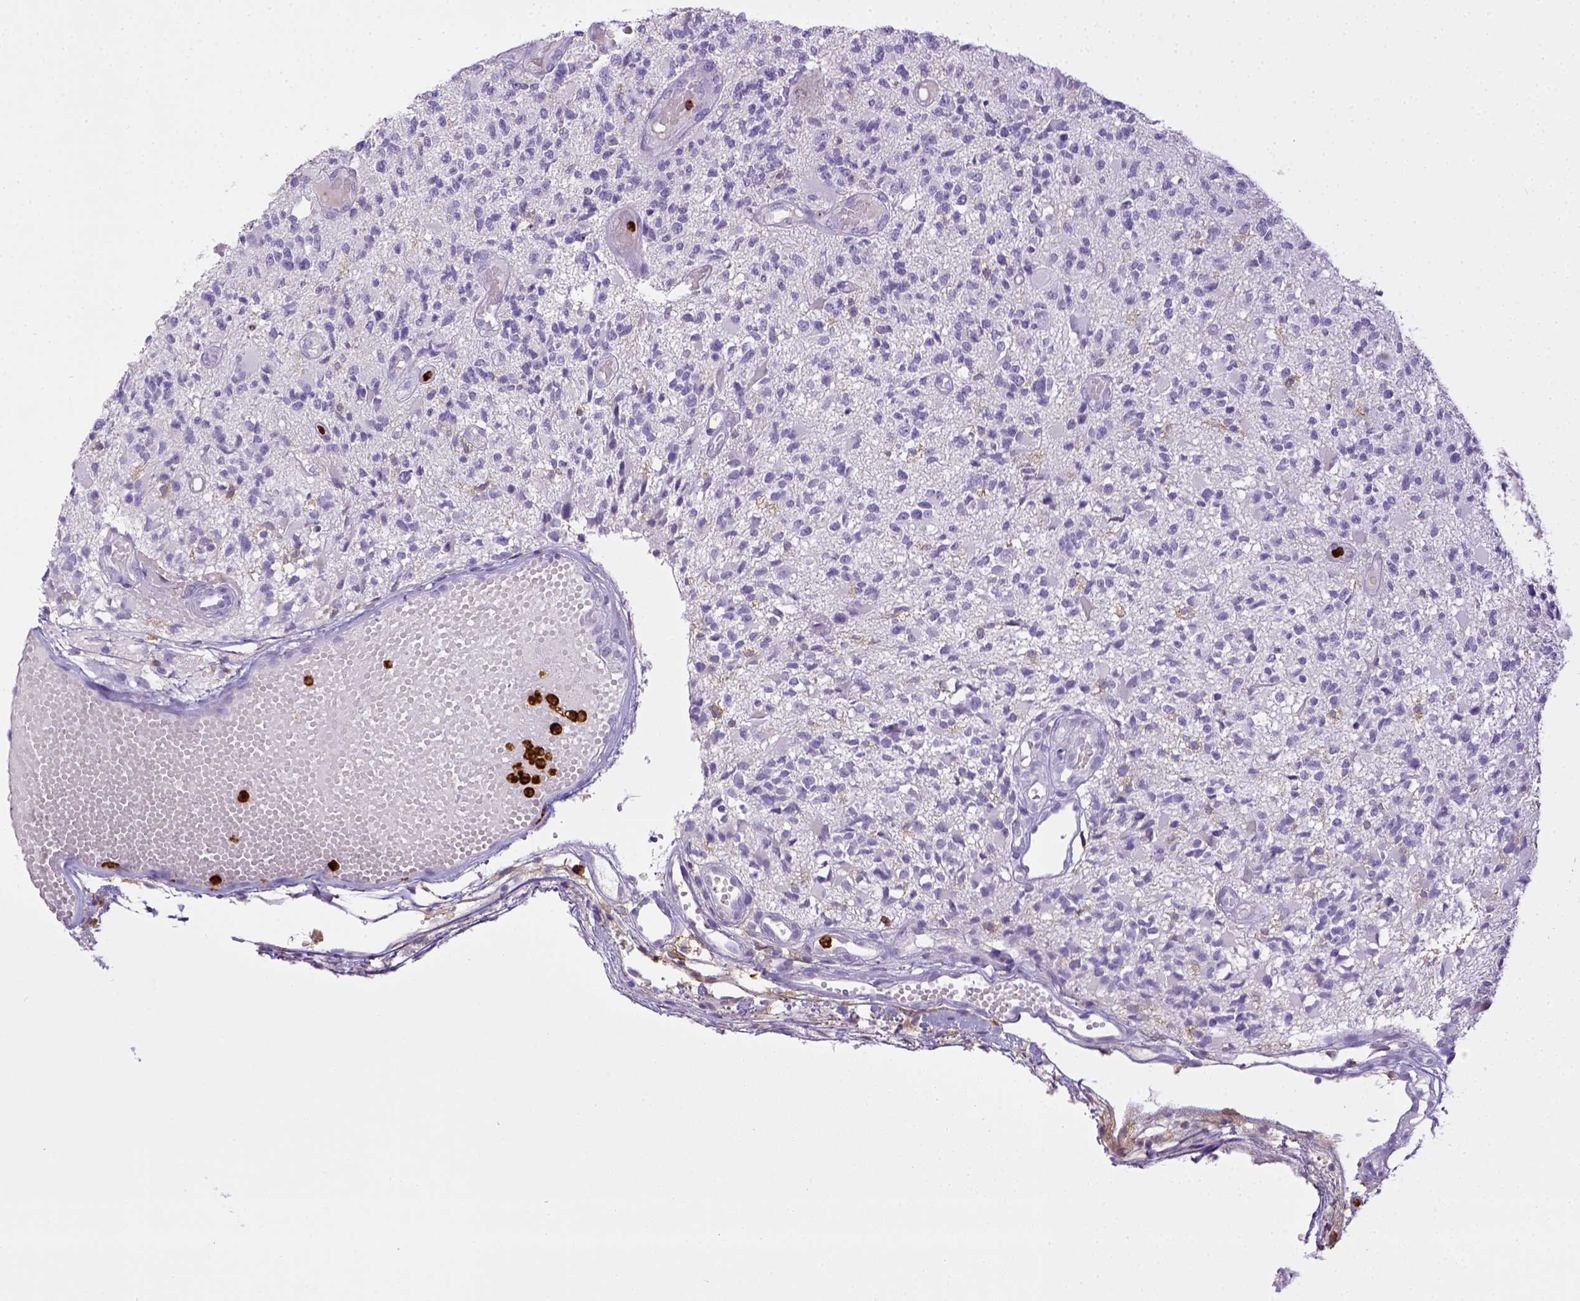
{"staining": {"intensity": "negative", "quantity": "none", "location": "none"}, "tissue": "glioma", "cell_type": "Tumor cells", "image_type": "cancer", "snomed": [{"axis": "morphology", "description": "Glioma, malignant, High grade"}, {"axis": "topography", "description": "Brain"}], "caption": "A high-resolution photomicrograph shows immunohistochemistry staining of malignant high-grade glioma, which displays no significant expression in tumor cells.", "gene": "ITGAM", "patient": {"sex": "female", "age": 63}}